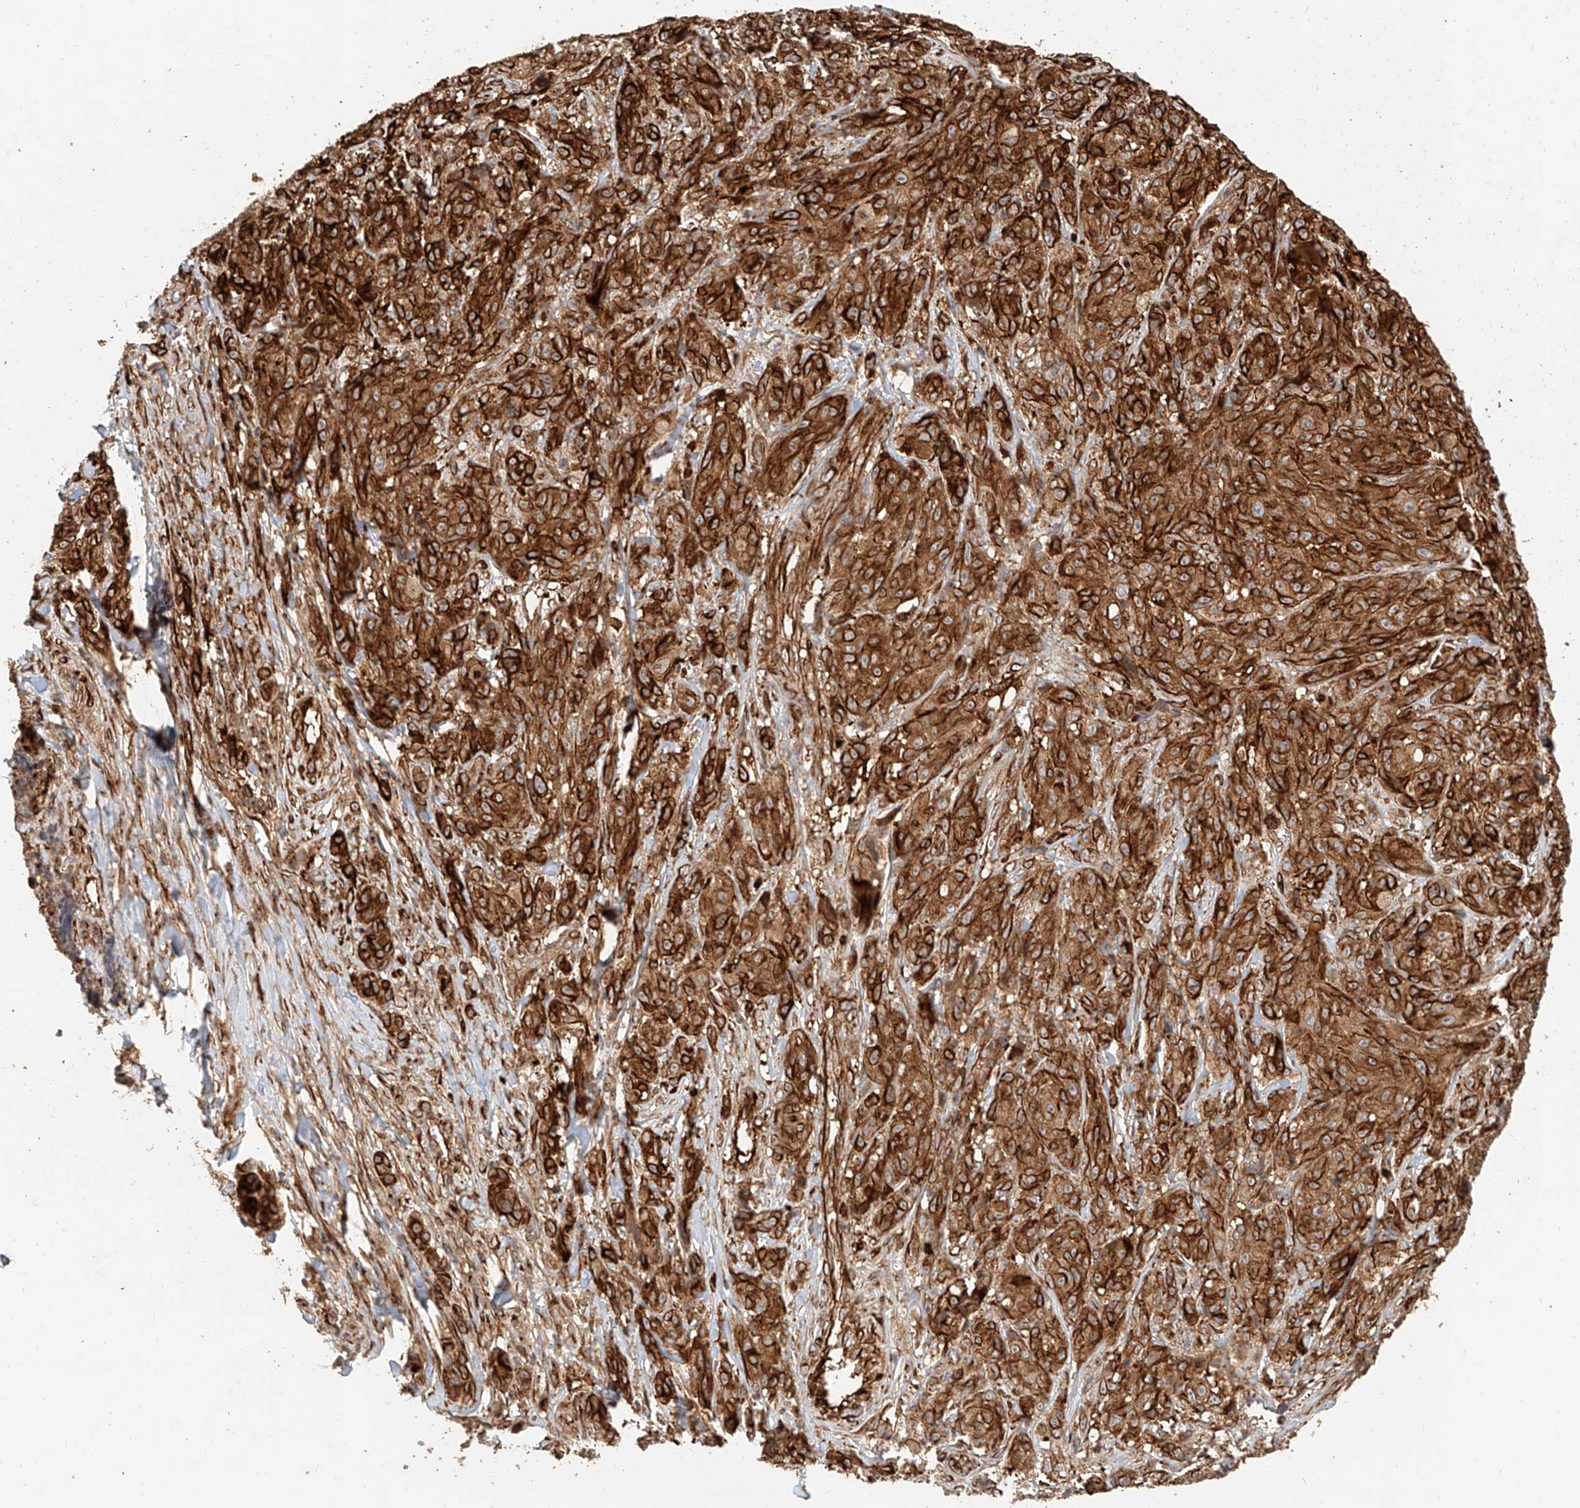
{"staining": {"intensity": "strong", "quantity": ">75%", "location": "cytoplasmic/membranous"}, "tissue": "melanoma", "cell_type": "Tumor cells", "image_type": "cancer", "snomed": [{"axis": "morphology", "description": "Malignant melanoma, NOS"}, {"axis": "topography", "description": "Skin"}], "caption": "Protein positivity by IHC exhibits strong cytoplasmic/membranous expression in about >75% of tumor cells in malignant melanoma. (IHC, brightfield microscopy, high magnification).", "gene": "NAP1L1", "patient": {"sex": "male", "age": 73}}